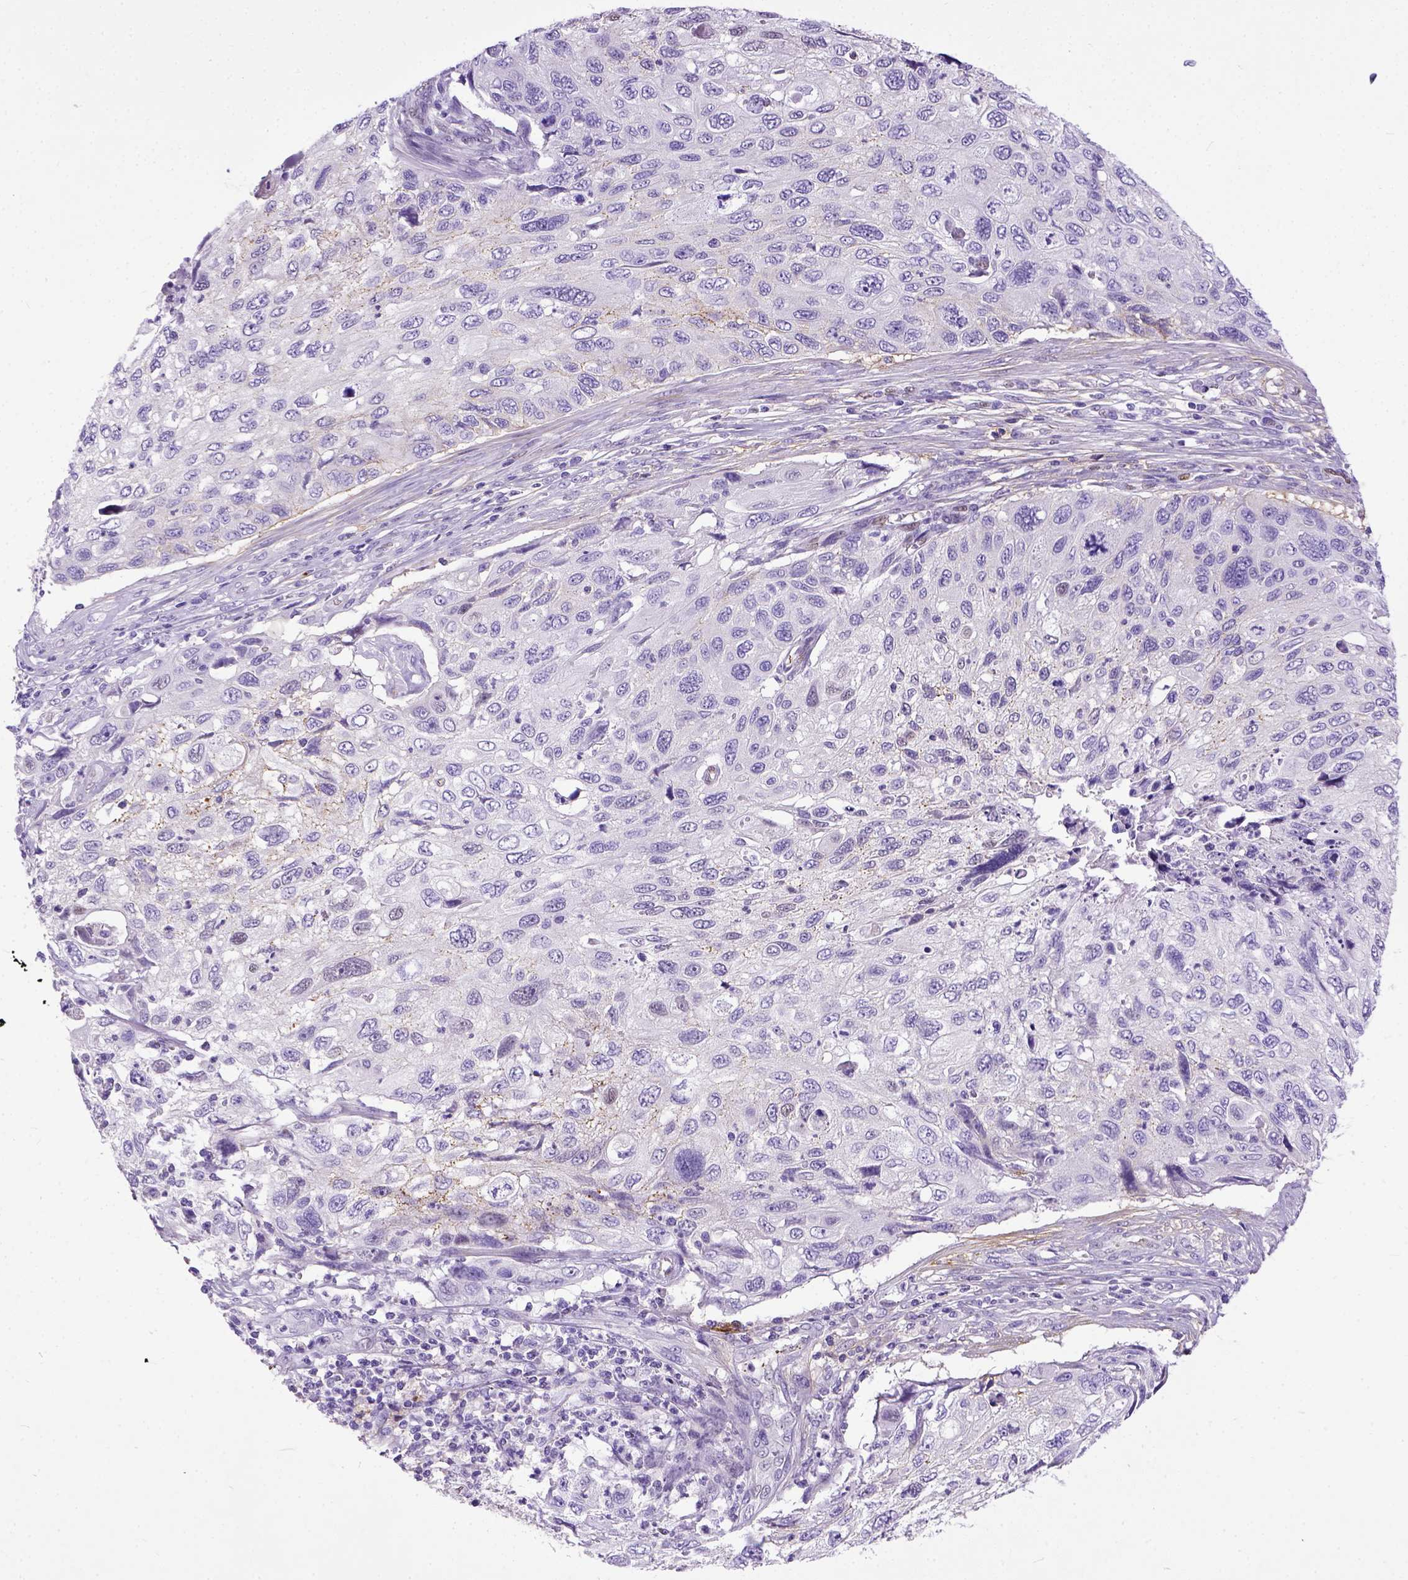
{"staining": {"intensity": "negative", "quantity": "none", "location": "none"}, "tissue": "cervical cancer", "cell_type": "Tumor cells", "image_type": "cancer", "snomed": [{"axis": "morphology", "description": "Squamous cell carcinoma, NOS"}, {"axis": "topography", "description": "Cervix"}], "caption": "The micrograph displays no significant staining in tumor cells of cervical cancer (squamous cell carcinoma).", "gene": "ADAMTS8", "patient": {"sex": "female", "age": 70}}